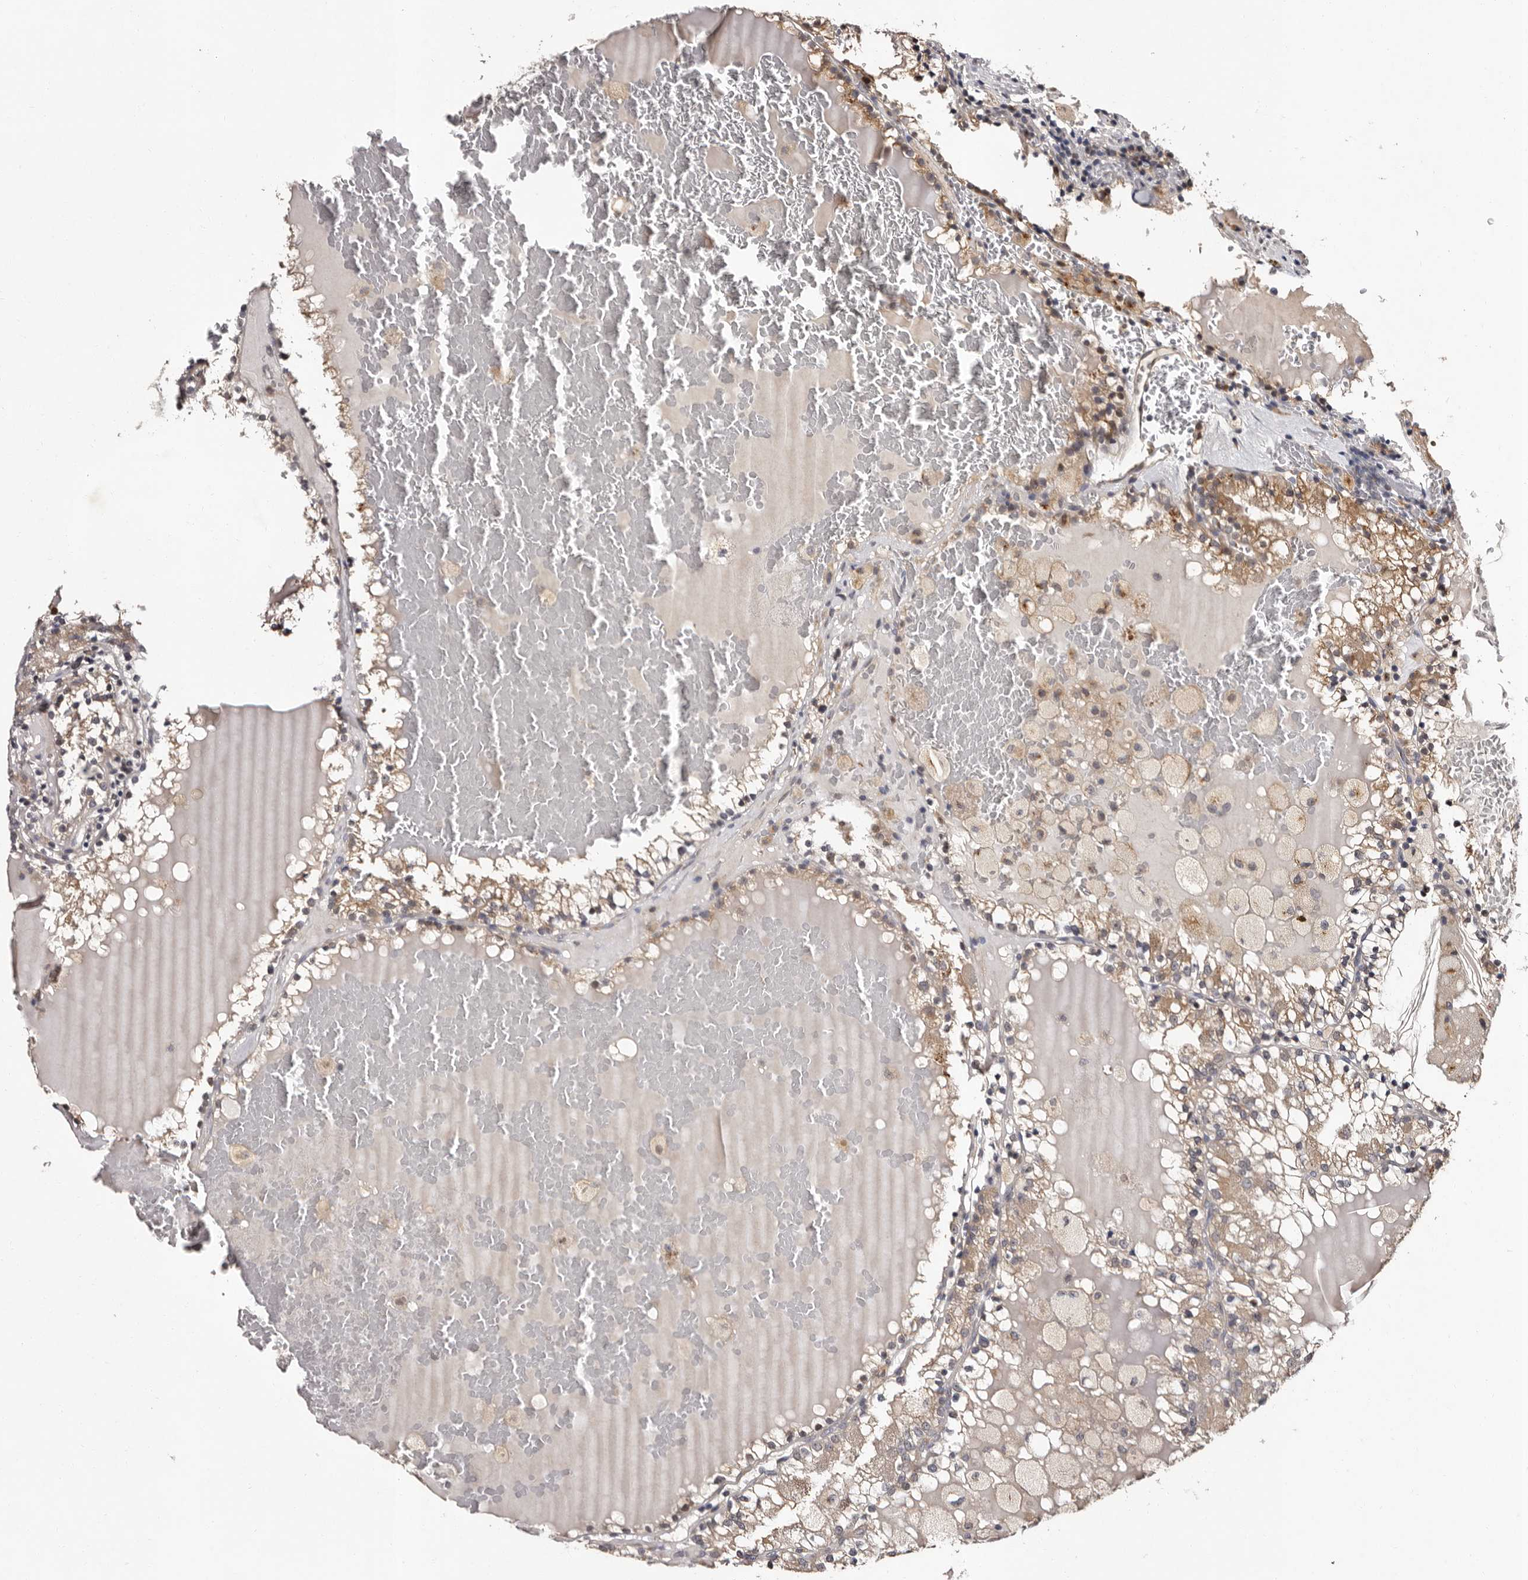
{"staining": {"intensity": "moderate", "quantity": ">75%", "location": "cytoplasmic/membranous"}, "tissue": "renal cancer", "cell_type": "Tumor cells", "image_type": "cancer", "snomed": [{"axis": "morphology", "description": "Adenocarcinoma, NOS"}, {"axis": "topography", "description": "Kidney"}], "caption": "Brown immunohistochemical staining in adenocarcinoma (renal) demonstrates moderate cytoplasmic/membranous positivity in about >75% of tumor cells.", "gene": "FAM91A1", "patient": {"sex": "female", "age": 56}}